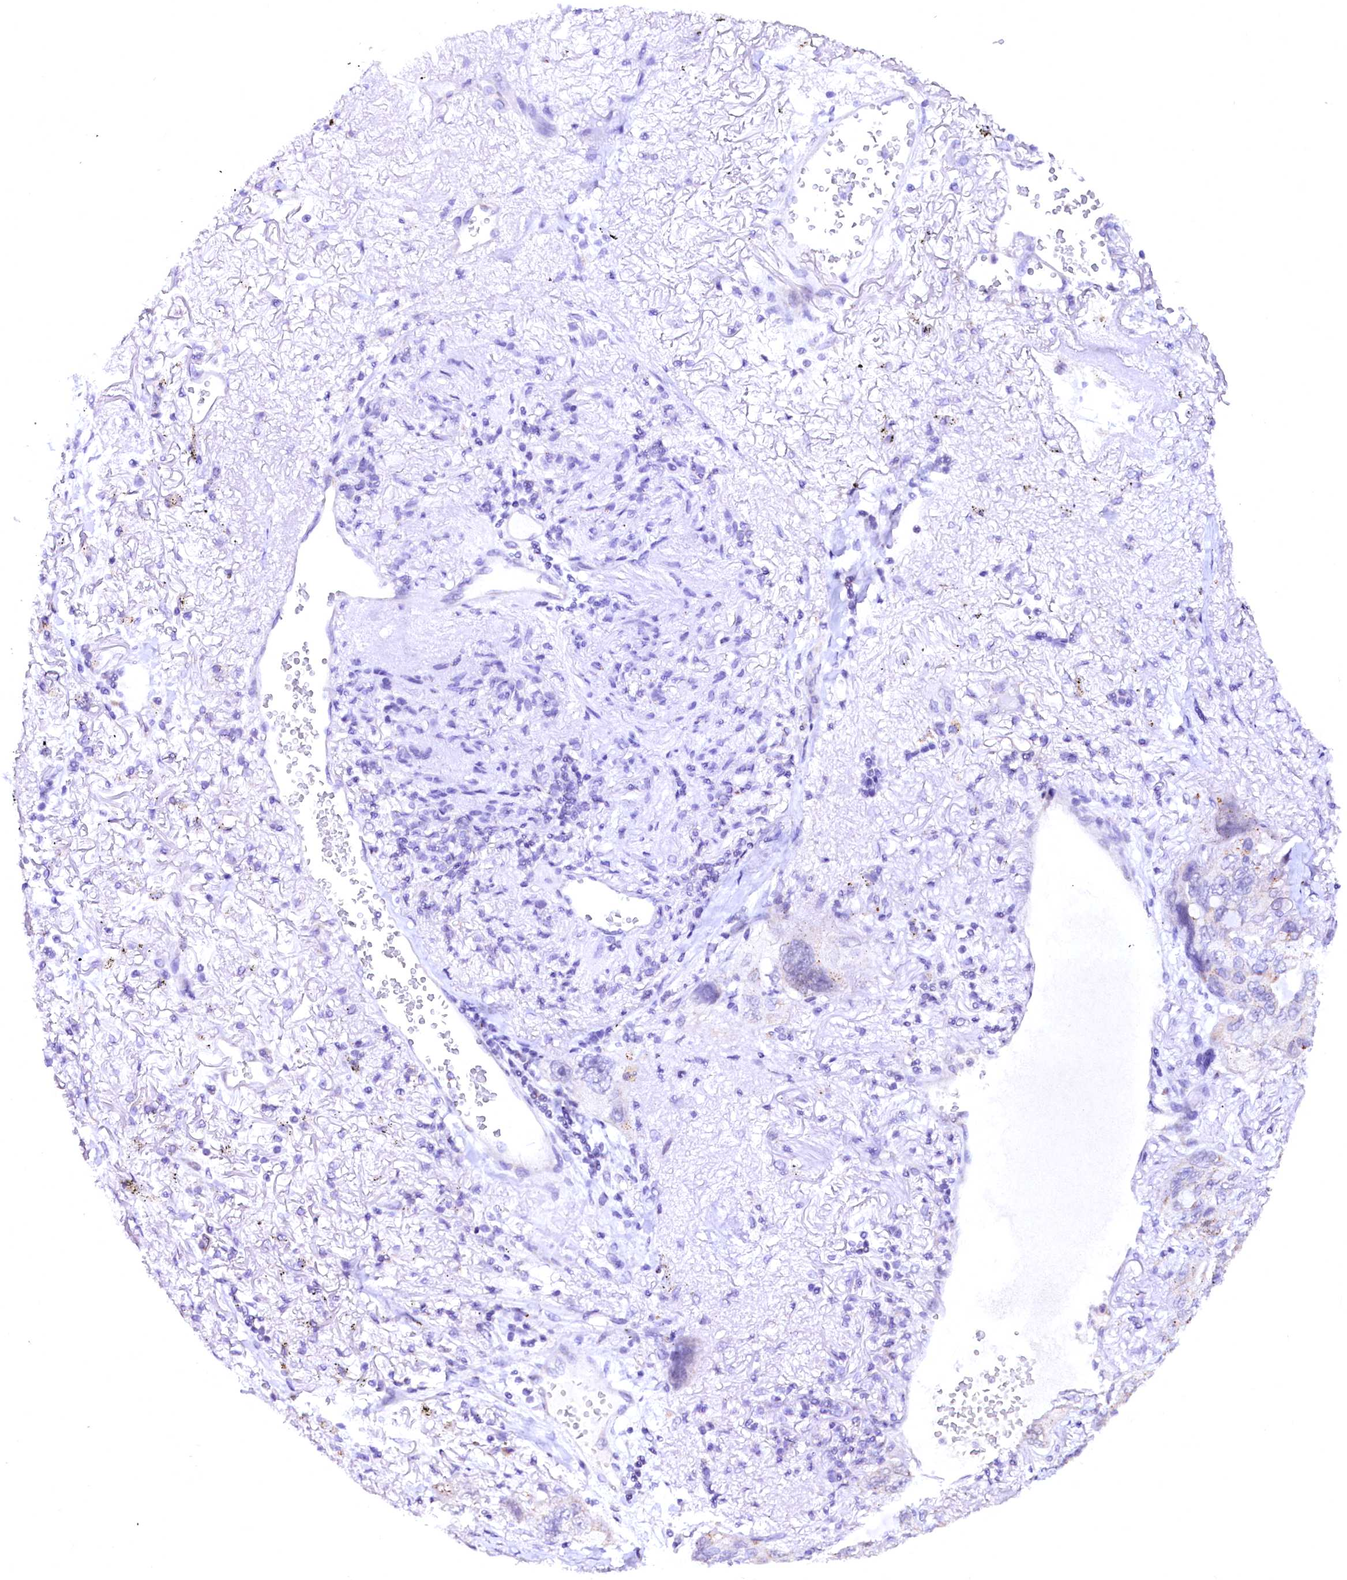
{"staining": {"intensity": "negative", "quantity": "none", "location": "none"}, "tissue": "lung cancer", "cell_type": "Tumor cells", "image_type": "cancer", "snomed": [{"axis": "morphology", "description": "Squamous cell carcinoma, NOS"}, {"axis": "topography", "description": "Lung"}], "caption": "The histopathology image displays no significant positivity in tumor cells of squamous cell carcinoma (lung).", "gene": "NALF1", "patient": {"sex": "female", "age": 73}}